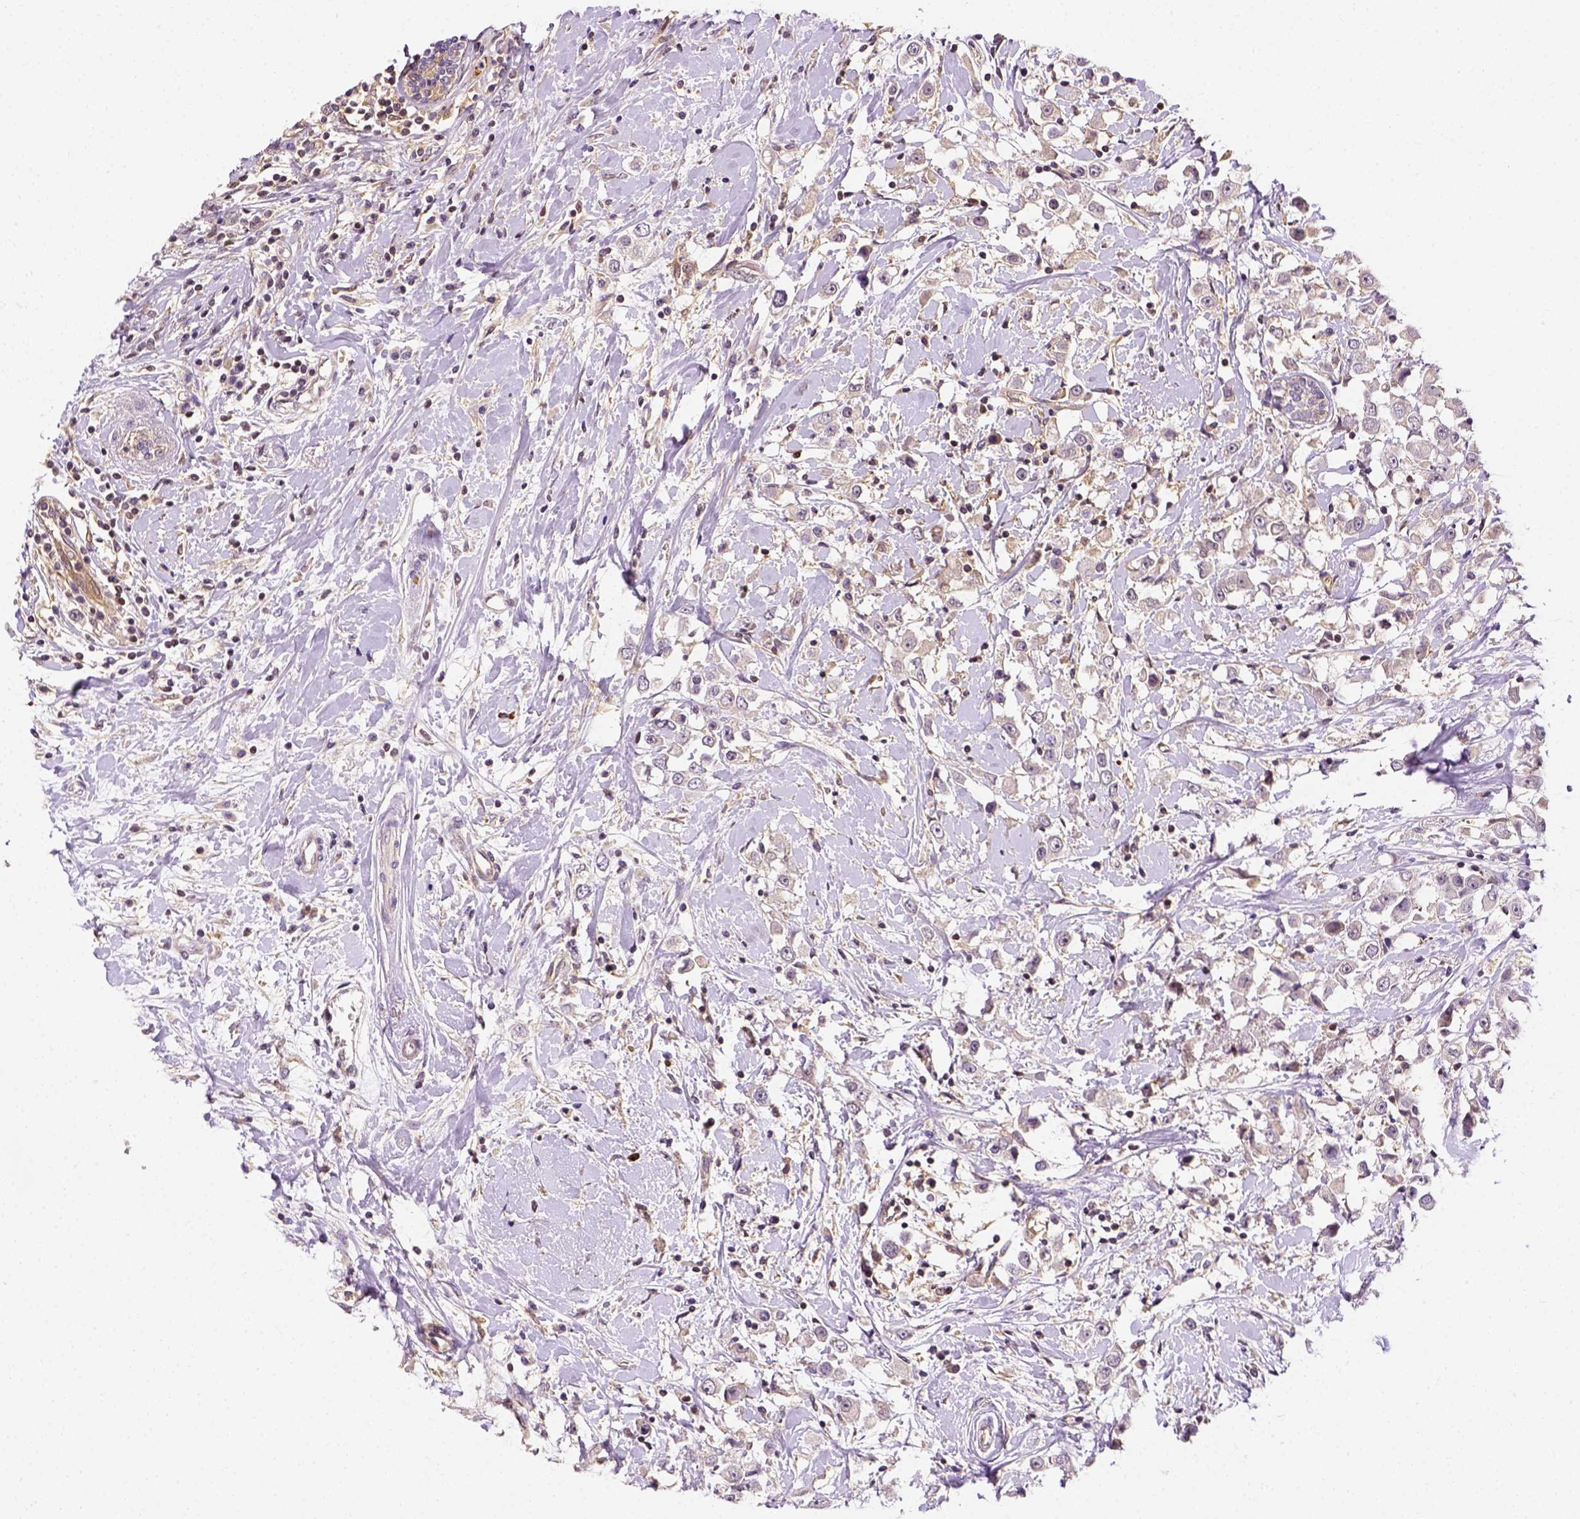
{"staining": {"intensity": "negative", "quantity": "none", "location": "none"}, "tissue": "breast cancer", "cell_type": "Tumor cells", "image_type": "cancer", "snomed": [{"axis": "morphology", "description": "Duct carcinoma"}, {"axis": "topography", "description": "Breast"}], "caption": "Tumor cells show no significant staining in breast intraductal carcinoma. (DAB IHC, high magnification).", "gene": "MATK", "patient": {"sex": "female", "age": 61}}